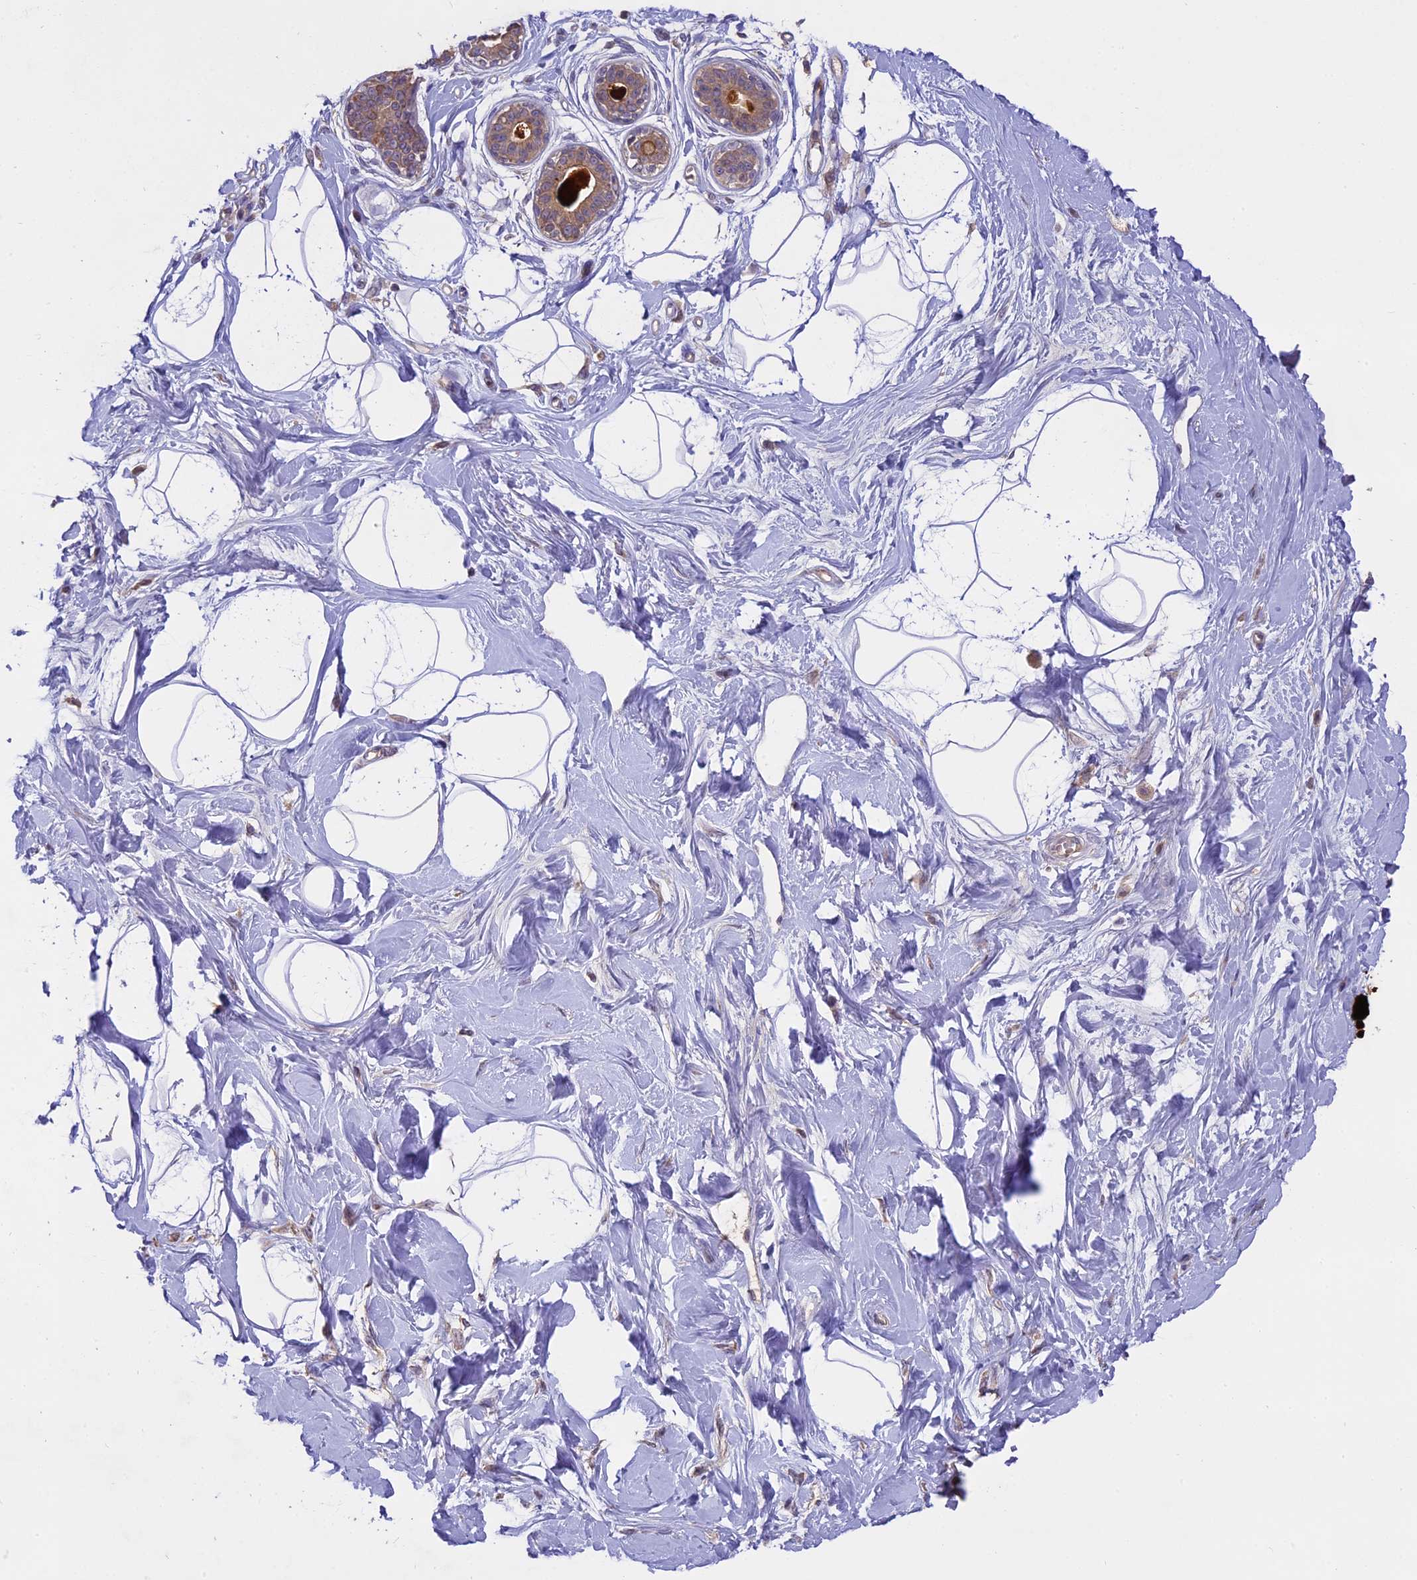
{"staining": {"intensity": "negative", "quantity": "none", "location": "none"}, "tissue": "breast", "cell_type": "Adipocytes", "image_type": "normal", "snomed": [{"axis": "morphology", "description": "Normal tissue, NOS"}, {"axis": "topography", "description": "Breast"}], "caption": "High power microscopy histopathology image of an immunohistochemistry histopathology image of unremarkable breast, revealing no significant positivity in adipocytes.", "gene": "WFDC2", "patient": {"sex": "female", "age": 45}}